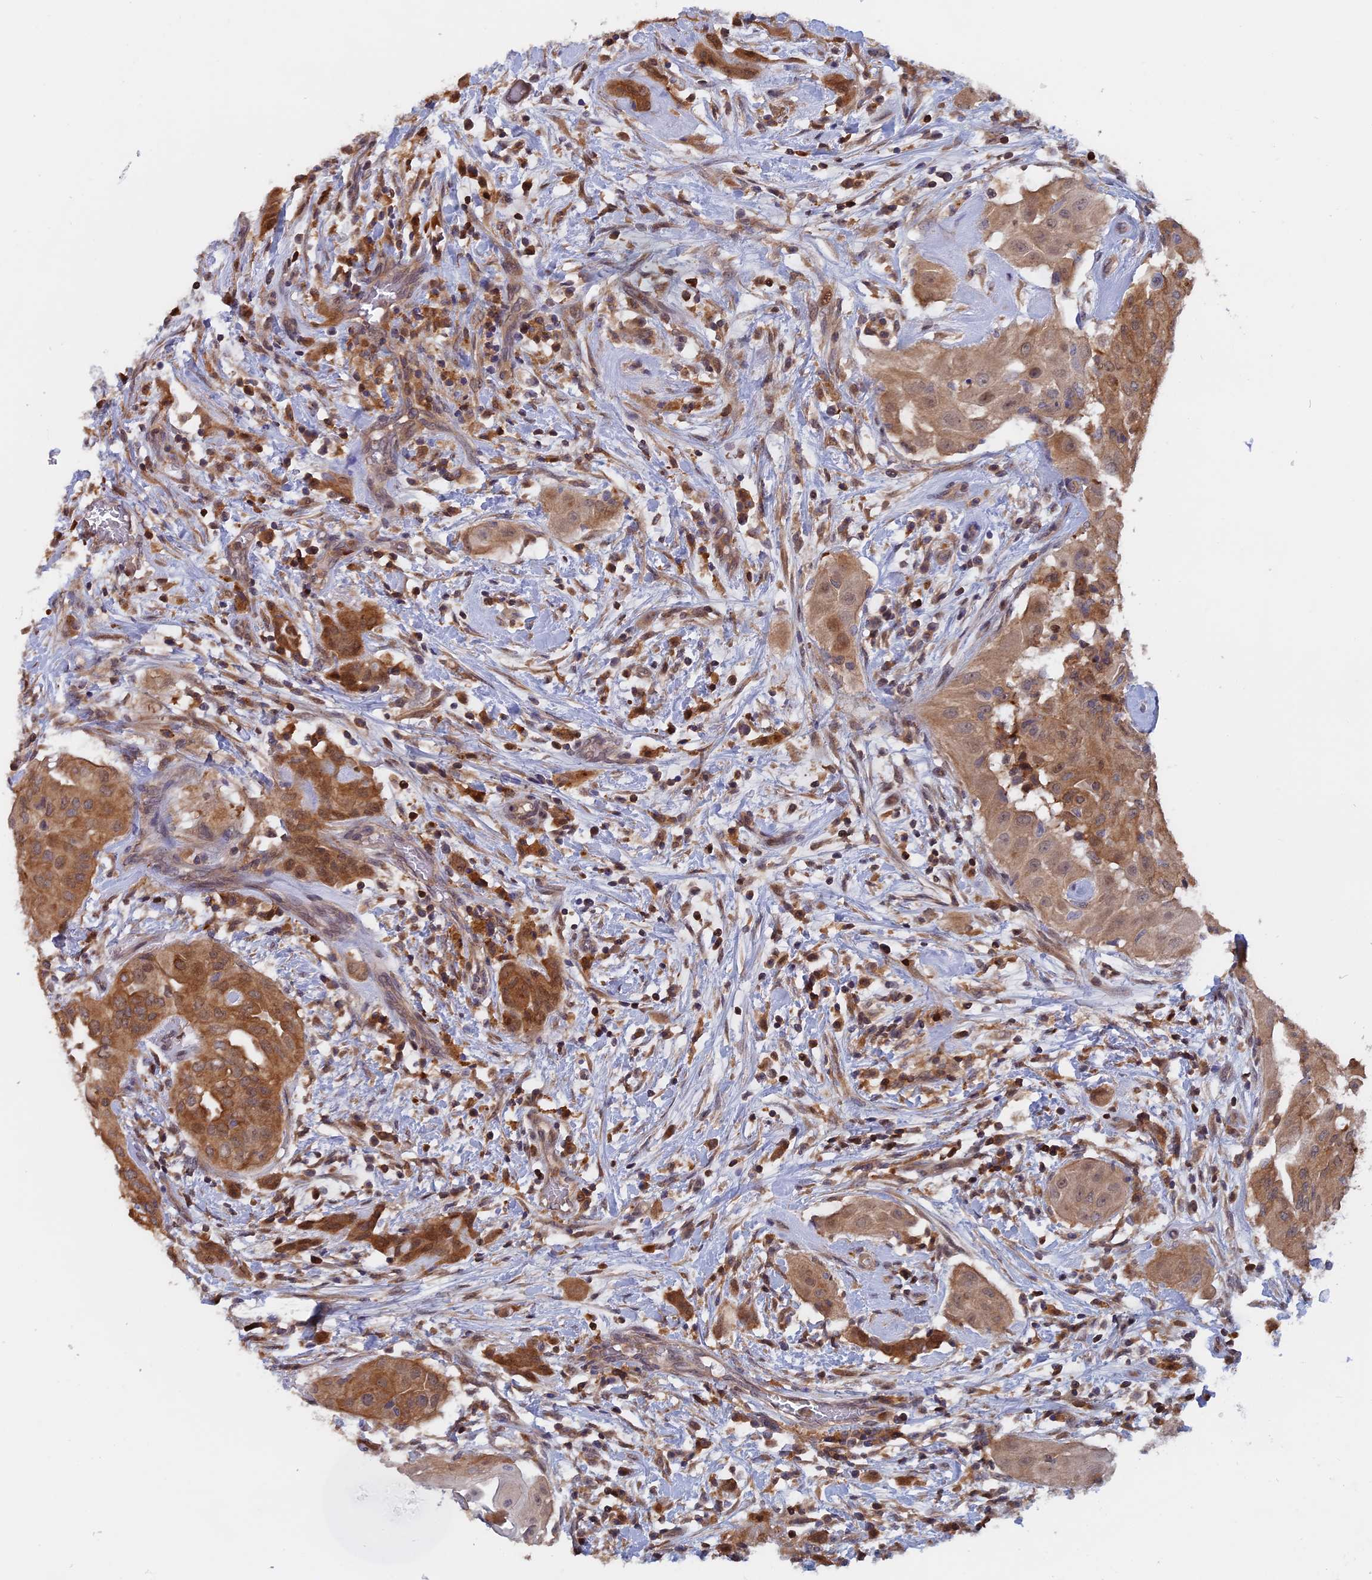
{"staining": {"intensity": "moderate", "quantity": ">75%", "location": "cytoplasmic/membranous"}, "tissue": "thyroid cancer", "cell_type": "Tumor cells", "image_type": "cancer", "snomed": [{"axis": "morphology", "description": "Papillary adenocarcinoma, NOS"}, {"axis": "topography", "description": "Thyroid gland"}], "caption": "Protein analysis of thyroid papillary adenocarcinoma tissue reveals moderate cytoplasmic/membranous expression in approximately >75% of tumor cells.", "gene": "BLVRA", "patient": {"sex": "female", "age": 59}}